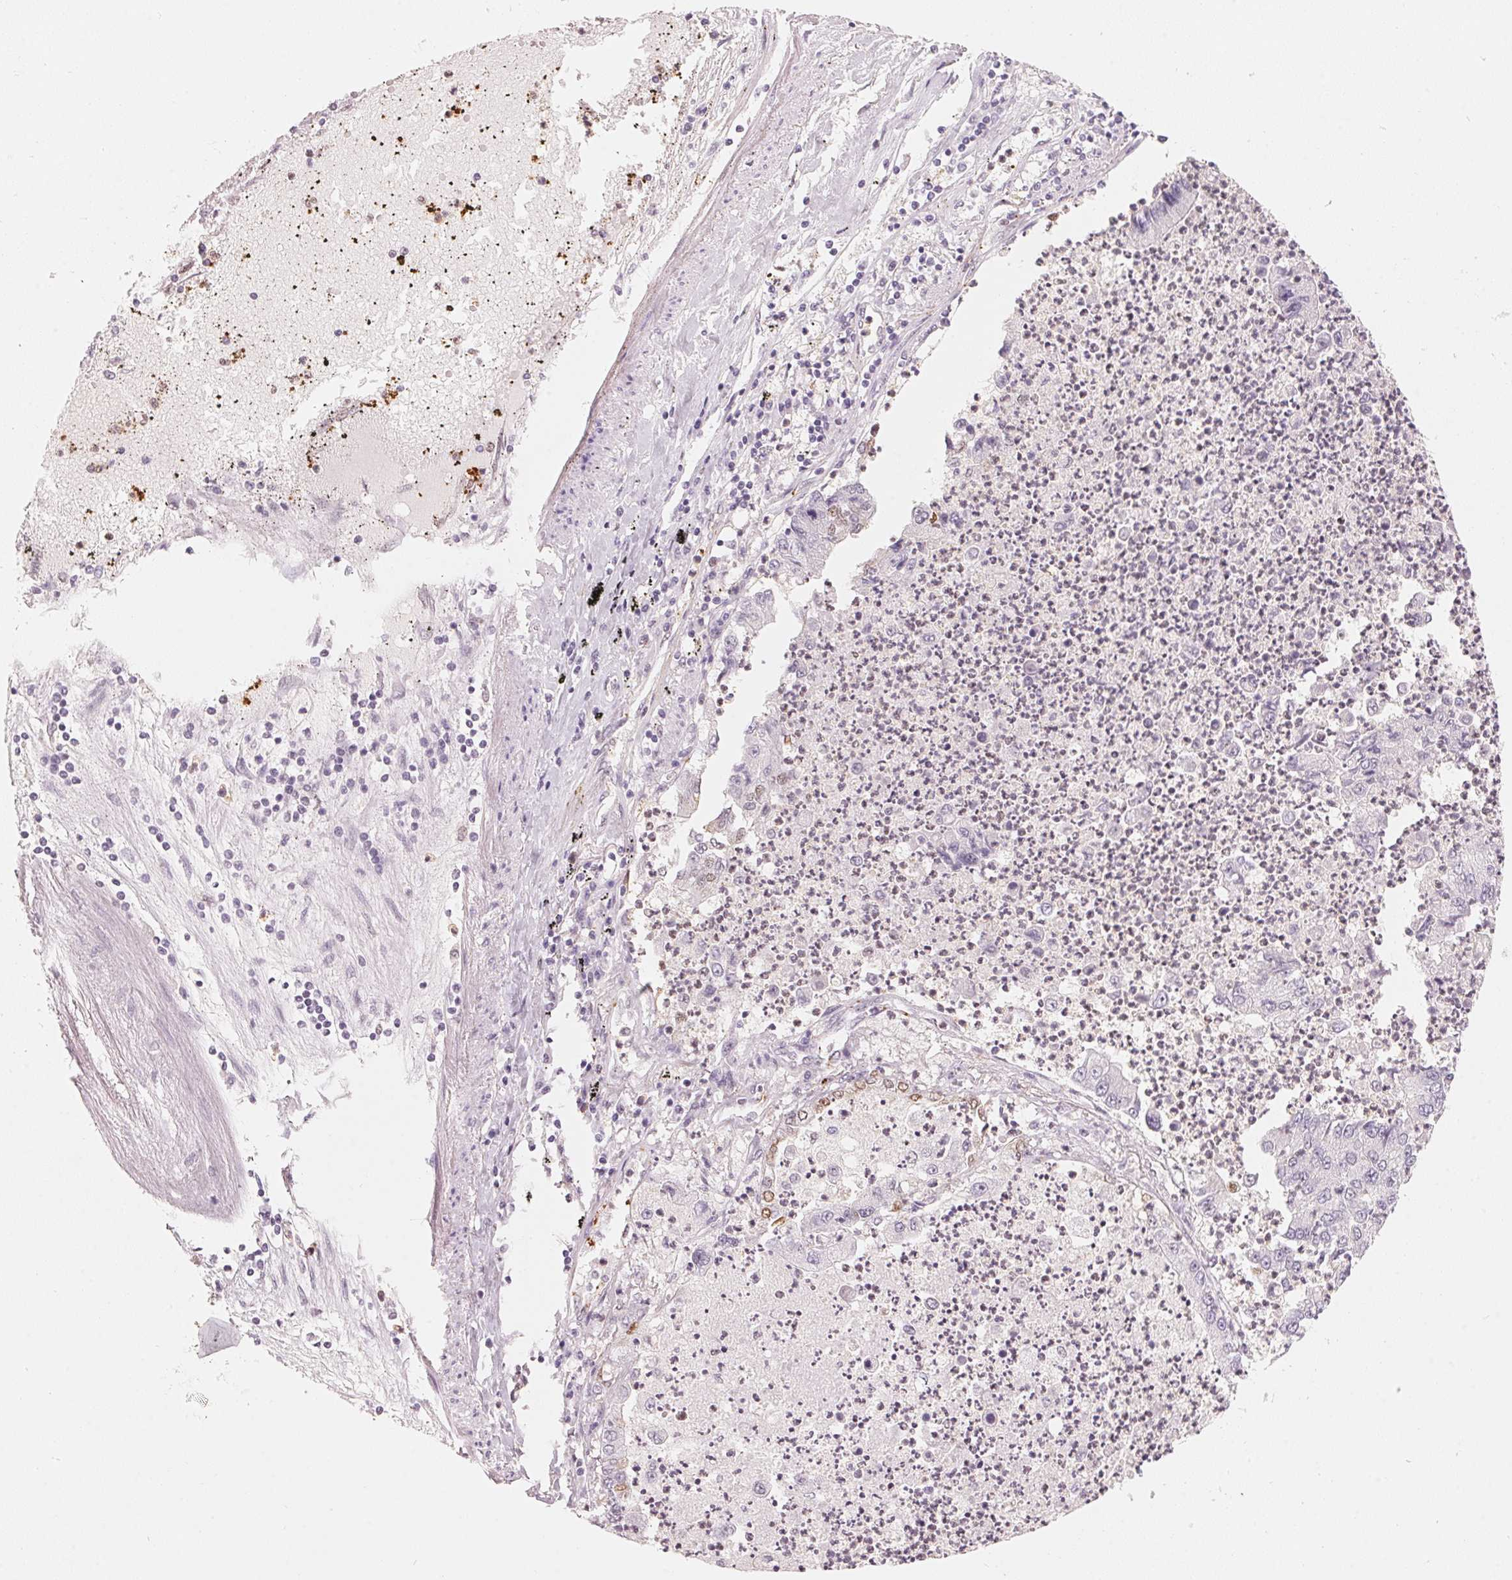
{"staining": {"intensity": "negative", "quantity": "none", "location": "none"}, "tissue": "lung cancer", "cell_type": "Tumor cells", "image_type": "cancer", "snomed": [{"axis": "morphology", "description": "Adenocarcinoma, NOS"}, {"axis": "topography", "description": "Lung"}], "caption": "Photomicrograph shows no protein expression in tumor cells of lung cancer tissue.", "gene": "ARHGAP22", "patient": {"sex": "female", "age": 57}}